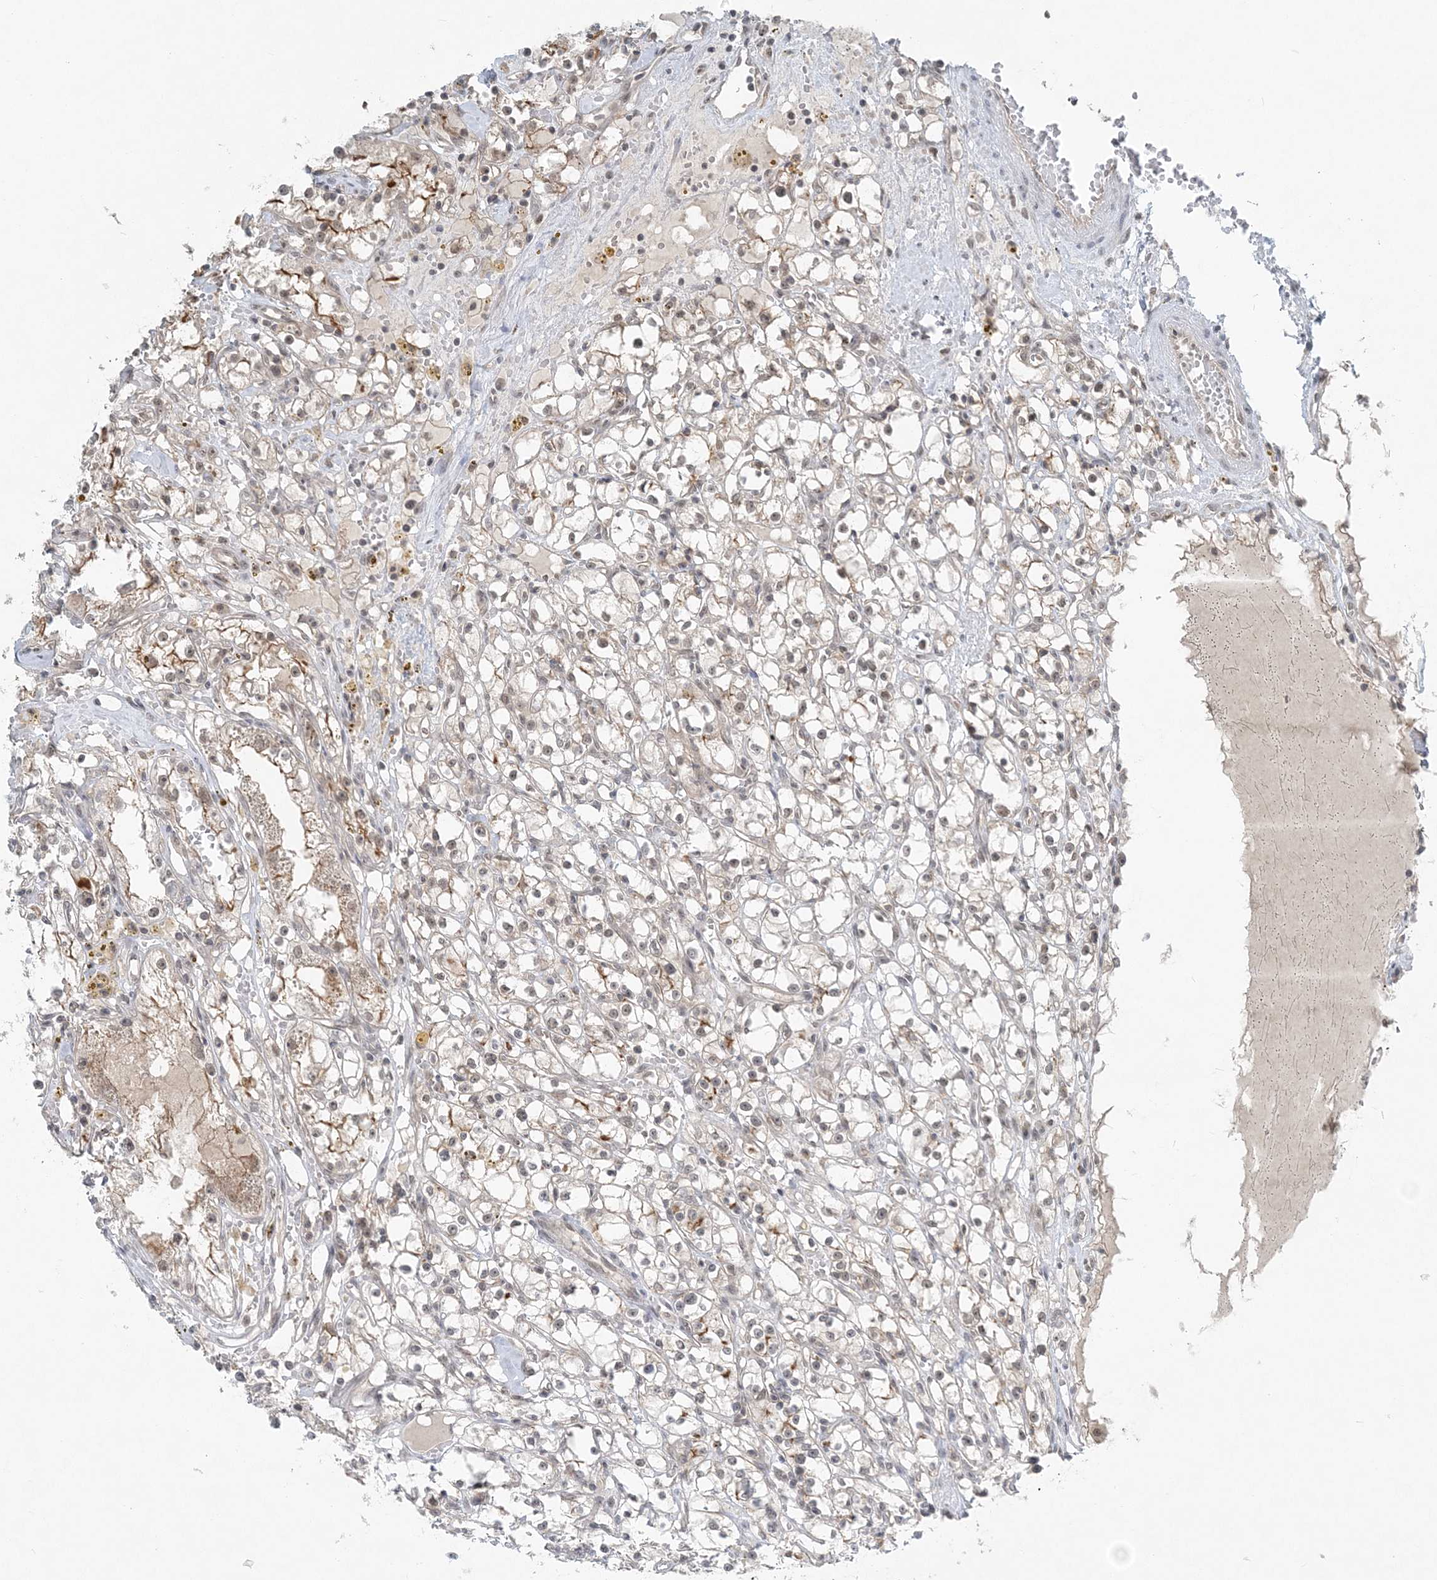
{"staining": {"intensity": "weak", "quantity": "<25%", "location": "nuclear"}, "tissue": "renal cancer", "cell_type": "Tumor cells", "image_type": "cancer", "snomed": [{"axis": "morphology", "description": "Adenocarcinoma, NOS"}, {"axis": "topography", "description": "Kidney"}], "caption": "This is a histopathology image of IHC staining of renal adenocarcinoma, which shows no expression in tumor cells.", "gene": "ATP11A", "patient": {"sex": "male", "age": 56}}